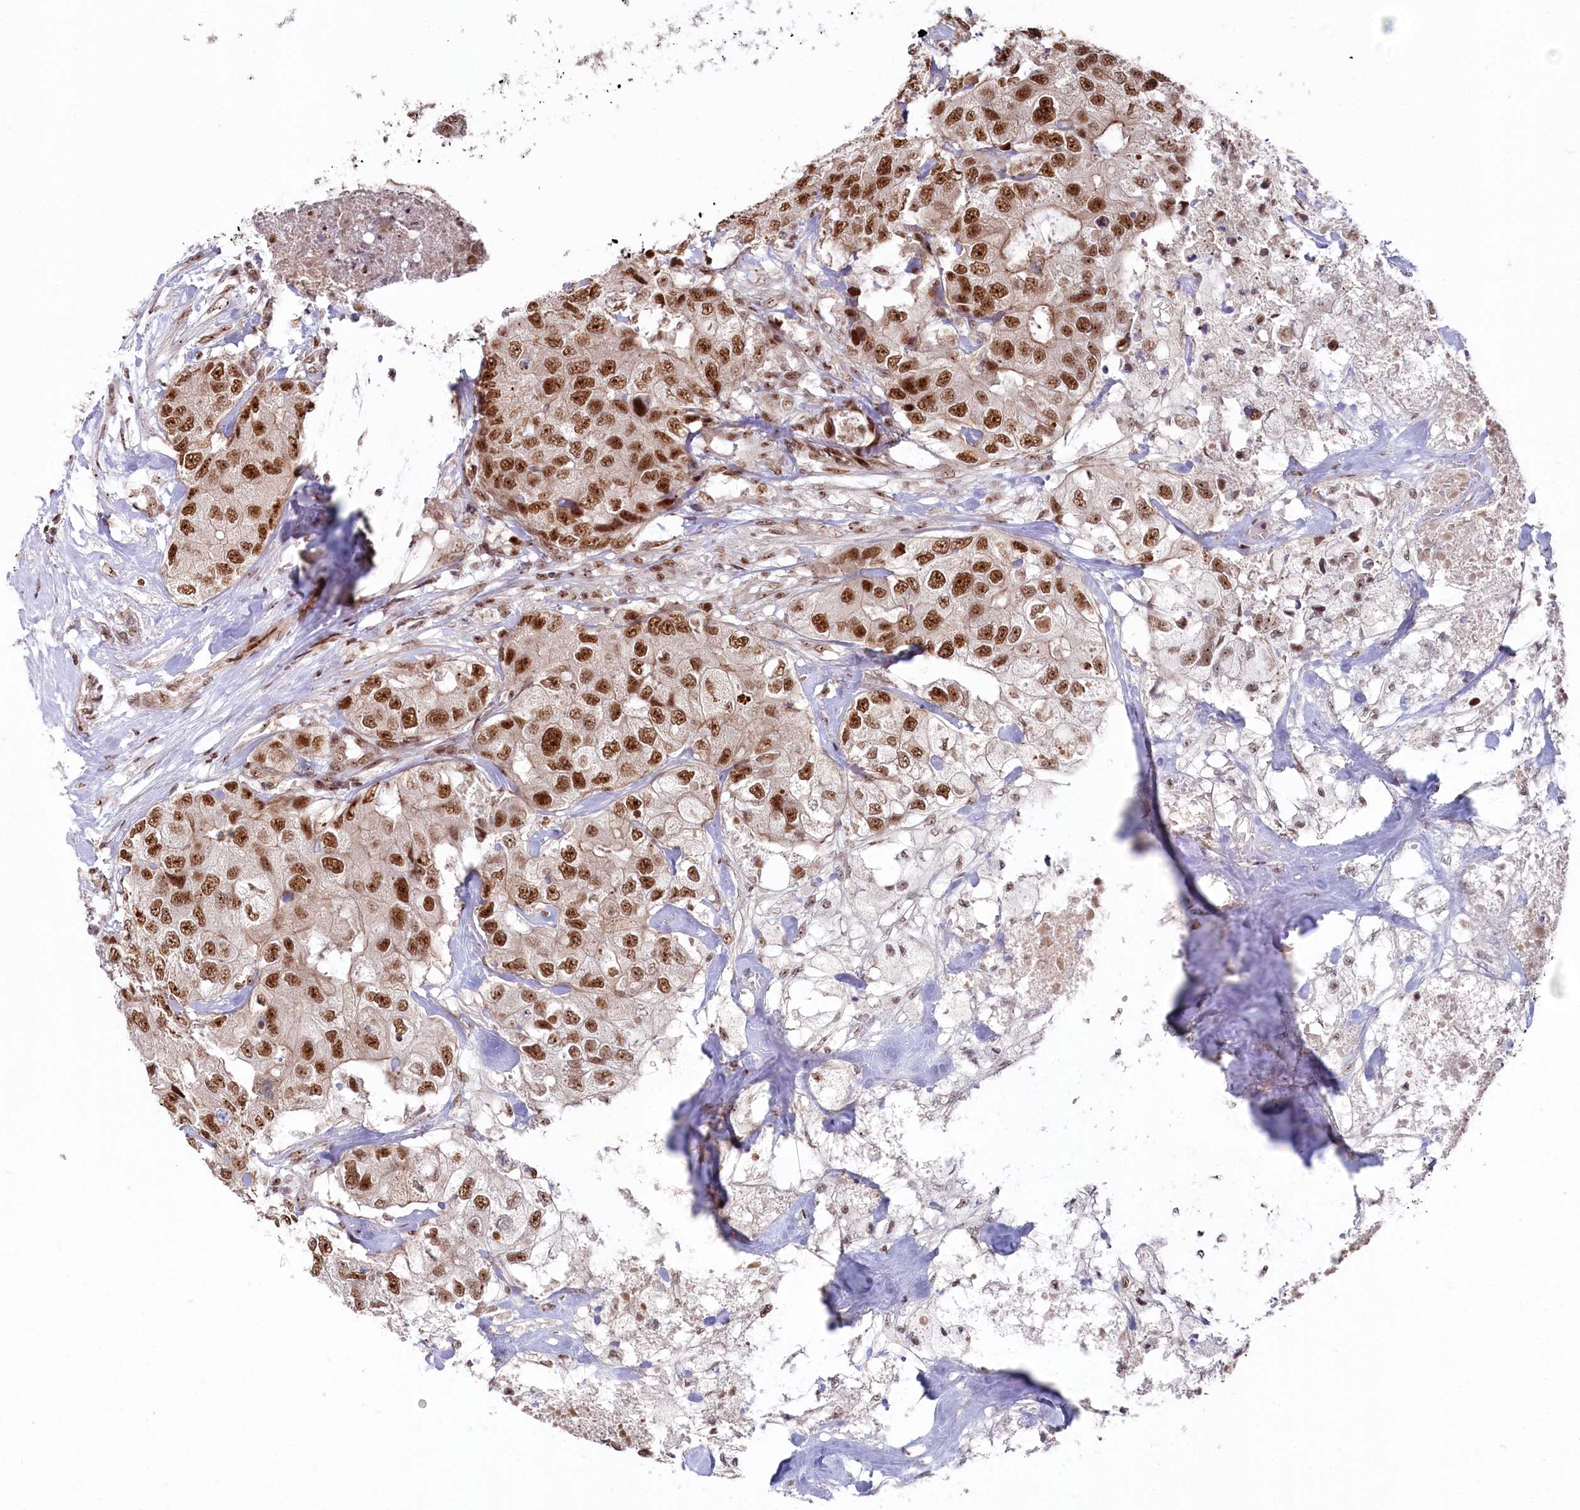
{"staining": {"intensity": "strong", "quantity": ">75%", "location": "nuclear"}, "tissue": "breast cancer", "cell_type": "Tumor cells", "image_type": "cancer", "snomed": [{"axis": "morphology", "description": "Duct carcinoma"}, {"axis": "topography", "description": "Breast"}], "caption": "Immunohistochemistry of breast invasive ductal carcinoma shows high levels of strong nuclear staining in approximately >75% of tumor cells. Using DAB (brown) and hematoxylin (blue) stains, captured at high magnification using brightfield microscopy.", "gene": "POLR2H", "patient": {"sex": "female", "age": 62}}